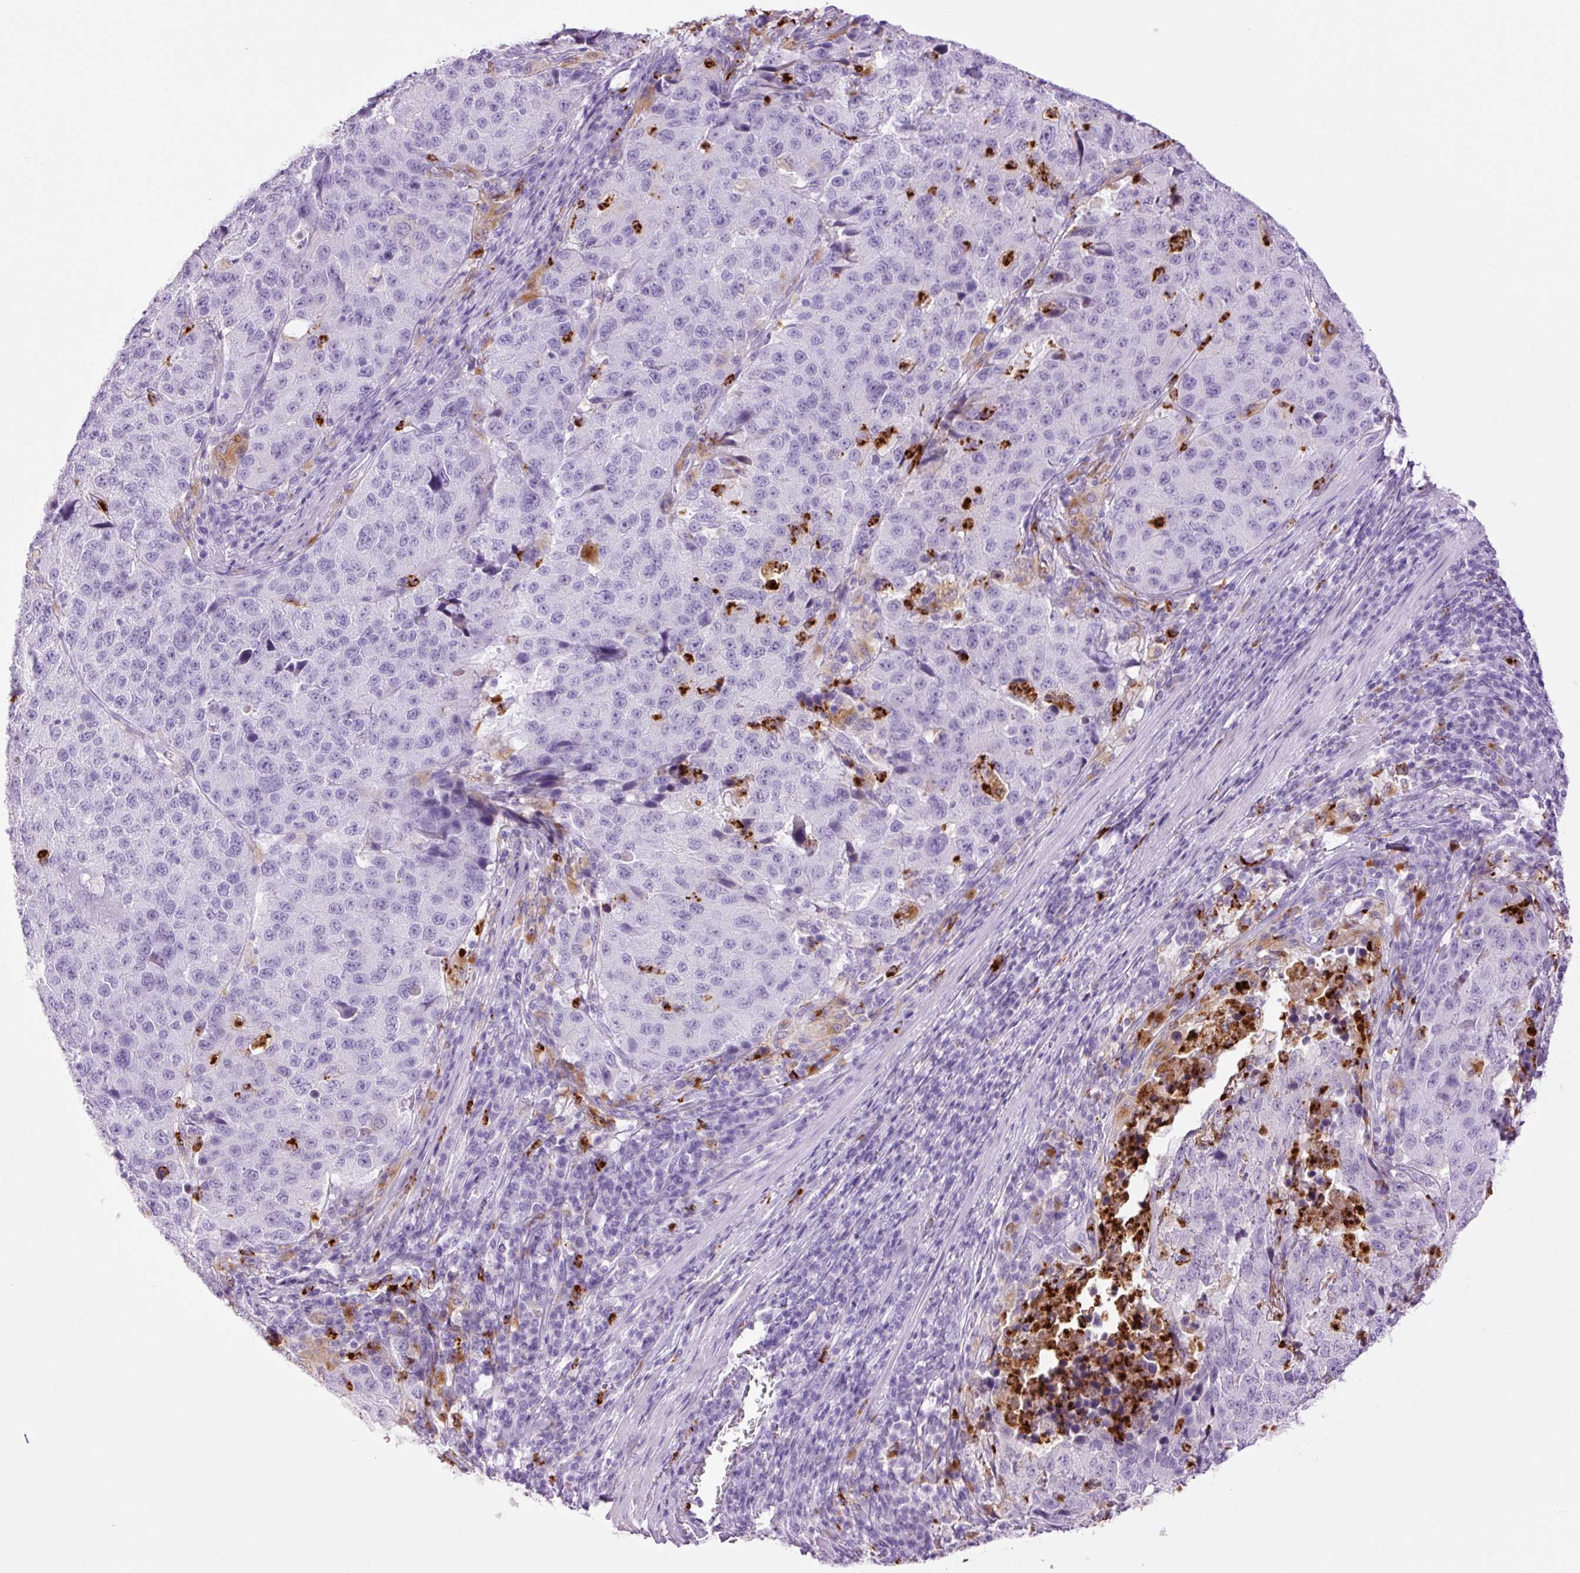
{"staining": {"intensity": "negative", "quantity": "none", "location": "none"}, "tissue": "stomach cancer", "cell_type": "Tumor cells", "image_type": "cancer", "snomed": [{"axis": "morphology", "description": "Adenocarcinoma, NOS"}, {"axis": "topography", "description": "Stomach"}], "caption": "Tumor cells show no significant positivity in stomach adenocarcinoma.", "gene": "LYZ", "patient": {"sex": "male", "age": 71}}